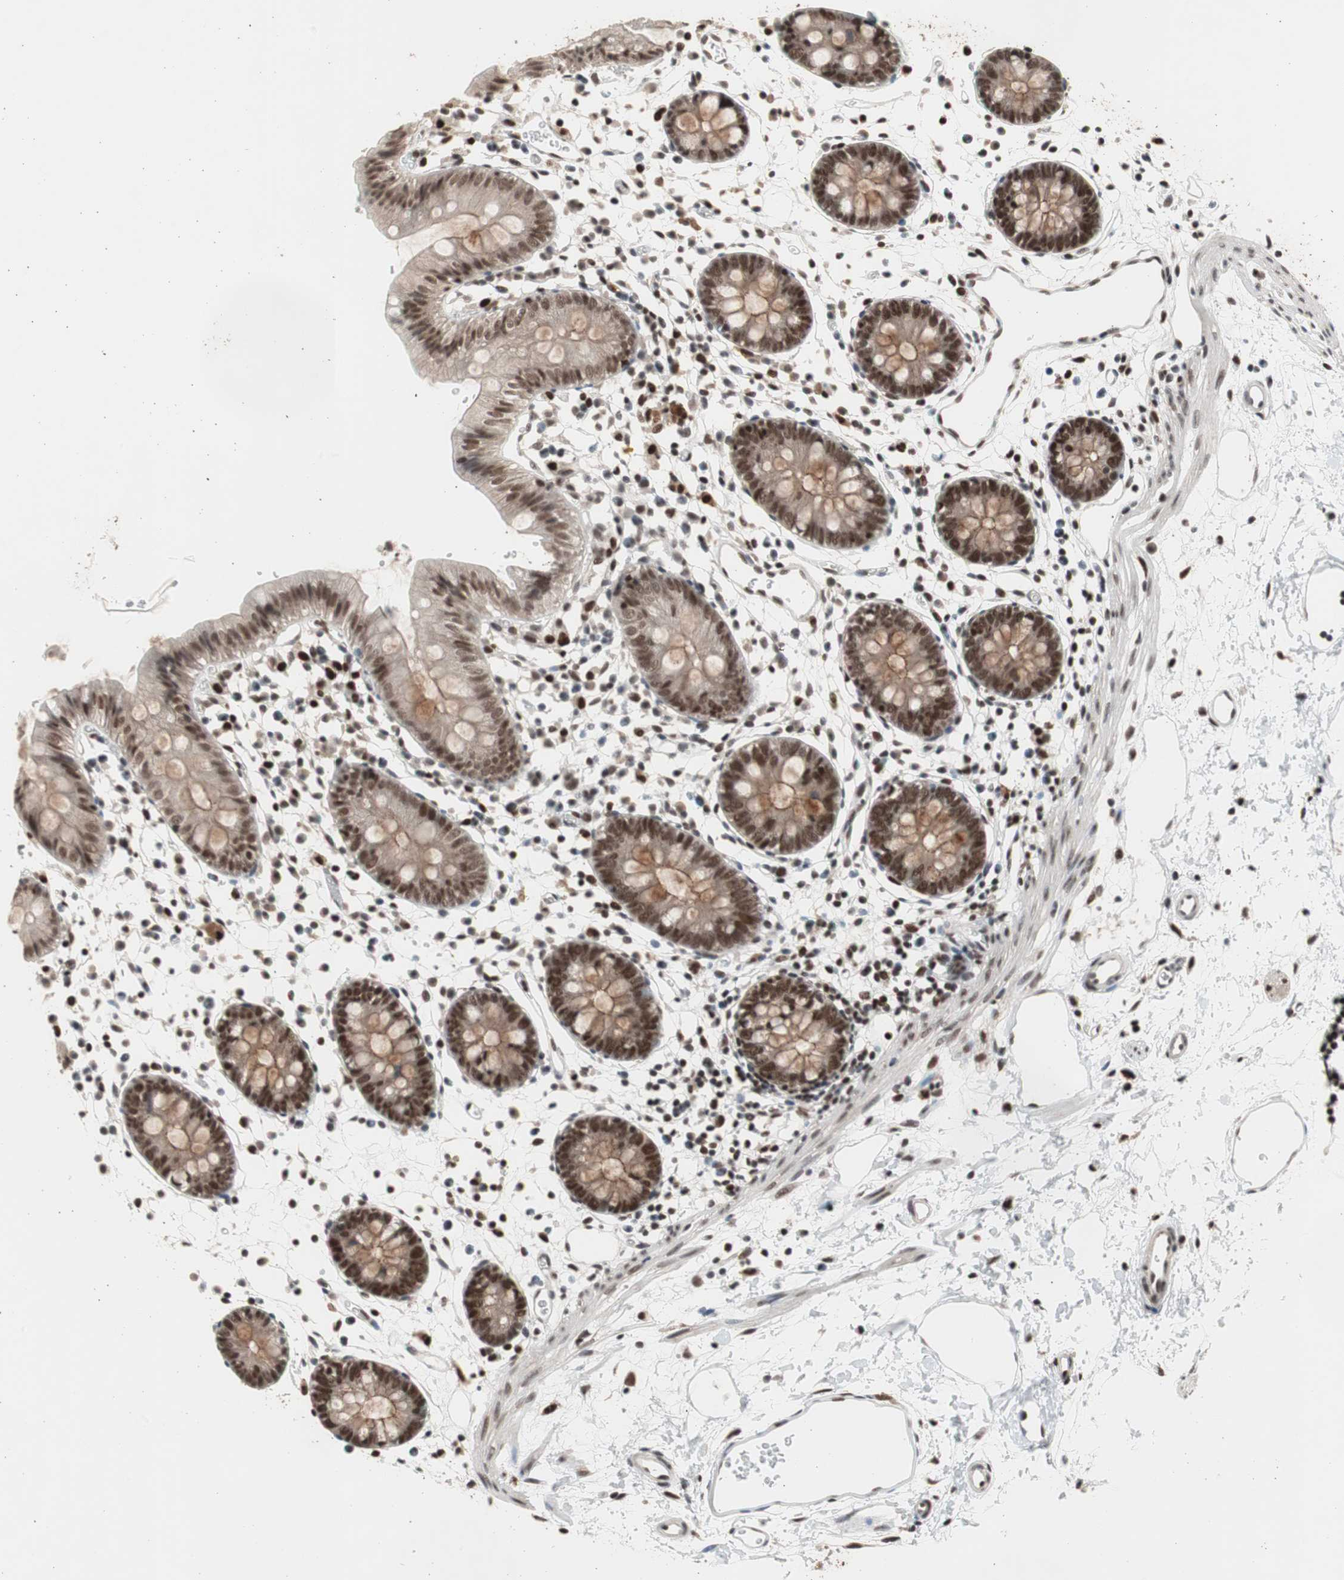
{"staining": {"intensity": "moderate", "quantity": ">75%", "location": "nuclear"}, "tissue": "colon", "cell_type": "Endothelial cells", "image_type": "normal", "snomed": [{"axis": "morphology", "description": "Normal tissue, NOS"}, {"axis": "morphology", "description": "Adenocarcinoma, NOS"}, {"axis": "topography", "description": "Colon"}, {"axis": "topography", "description": "Peripheral nerve tissue"}], "caption": "Brown immunohistochemical staining in normal colon demonstrates moderate nuclear staining in about >75% of endothelial cells.", "gene": "RPA1", "patient": {"sex": "male", "age": 14}}